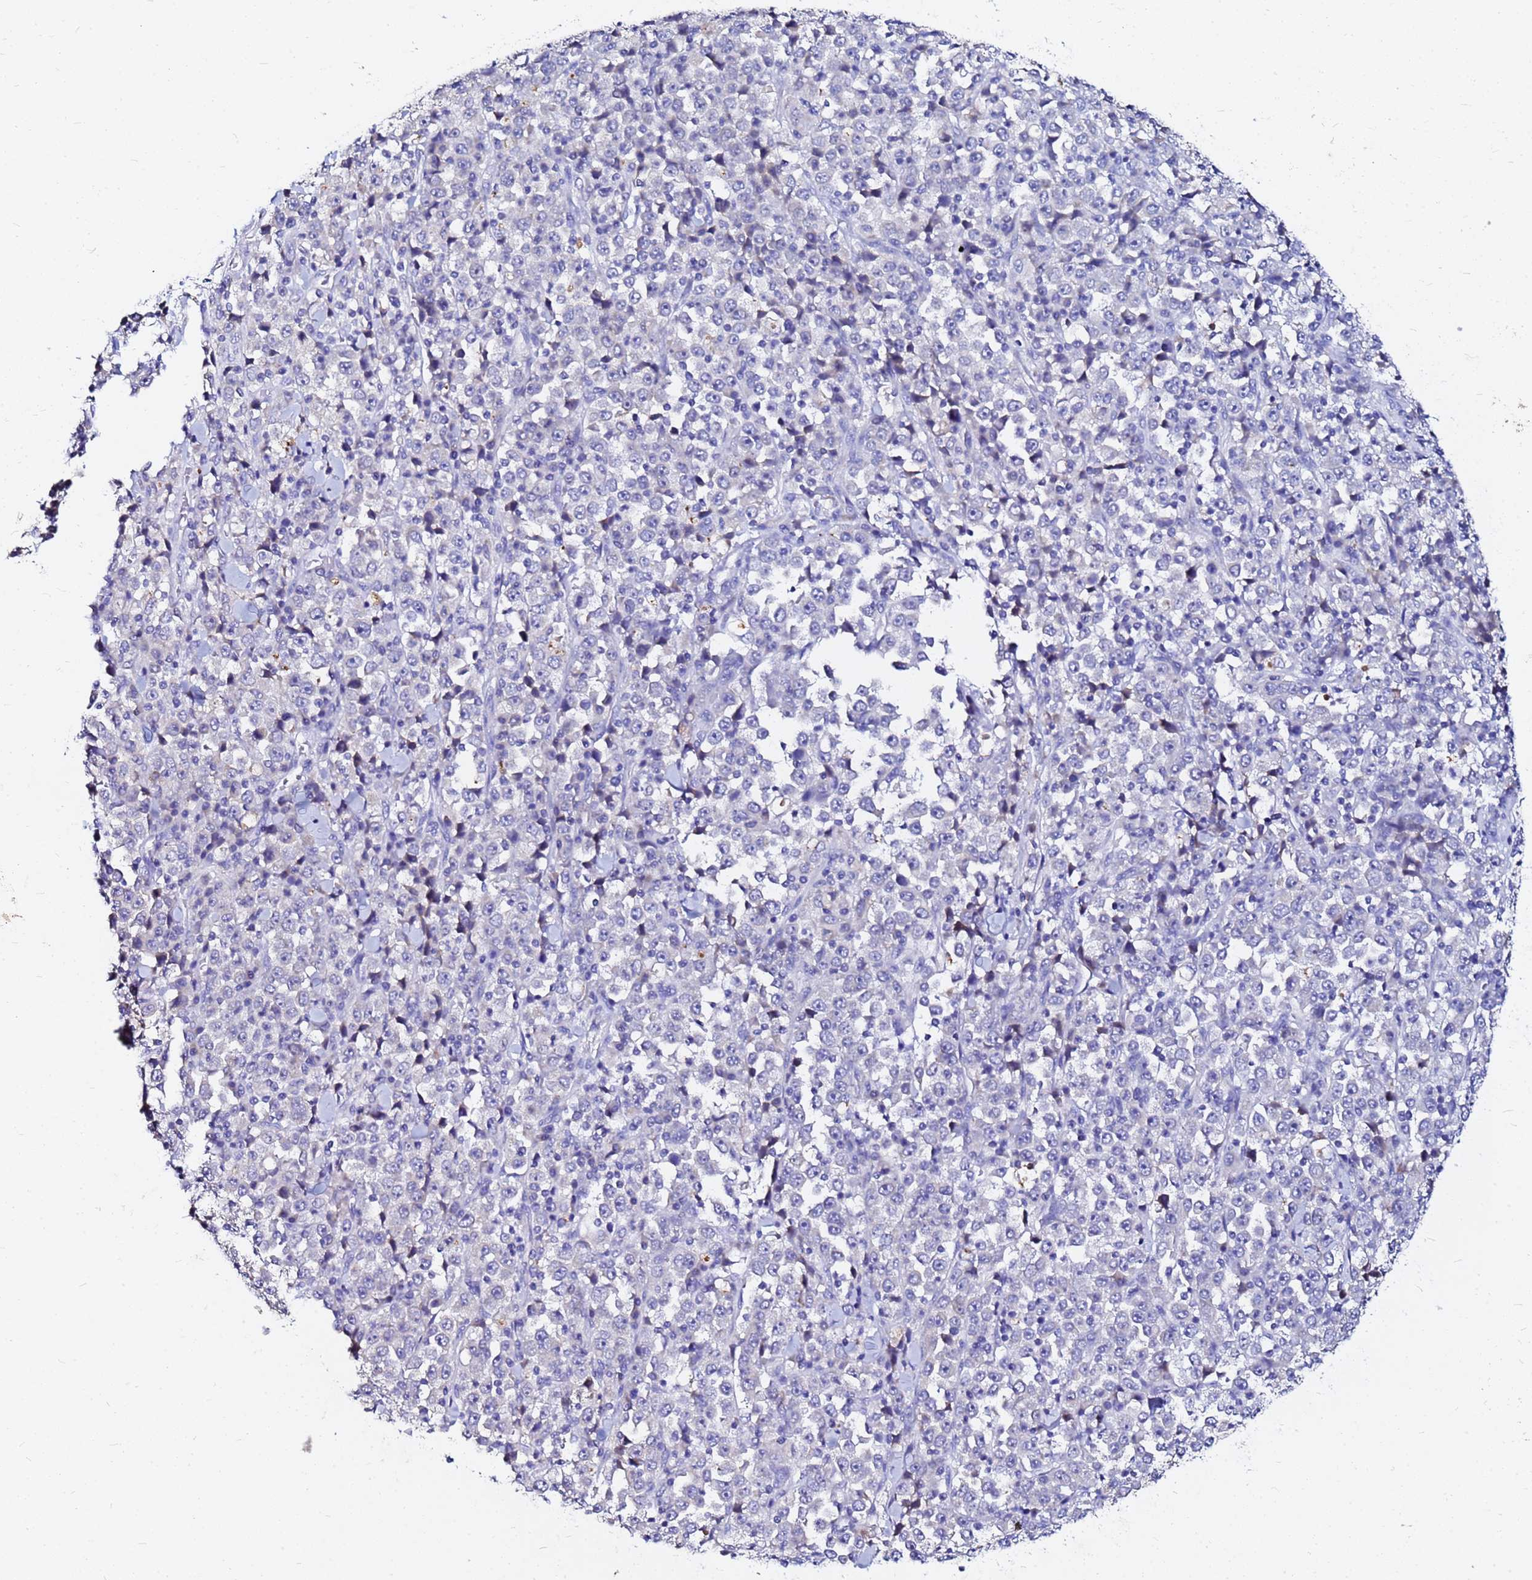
{"staining": {"intensity": "negative", "quantity": "none", "location": "none"}, "tissue": "stomach cancer", "cell_type": "Tumor cells", "image_type": "cancer", "snomed": [{"axis": "morphology", "description": "Normal tissue, NOS"}, {"axis": "morphology", "description": "Adenocarcinoma, NOS"}, {"axis": "topography", "description": "Stomach, upper"}, {"axis": "topography", "description": "Stomach"}], "caption": "IHC photomicrograph of stomach cancer (adenocarcinoma) stained for a protein (brown), which reveals no staining in tumor cells. Nuclei are stained in blue.", "gene": "FAM183A", "patient": {"sex": "male", "age": 59}}